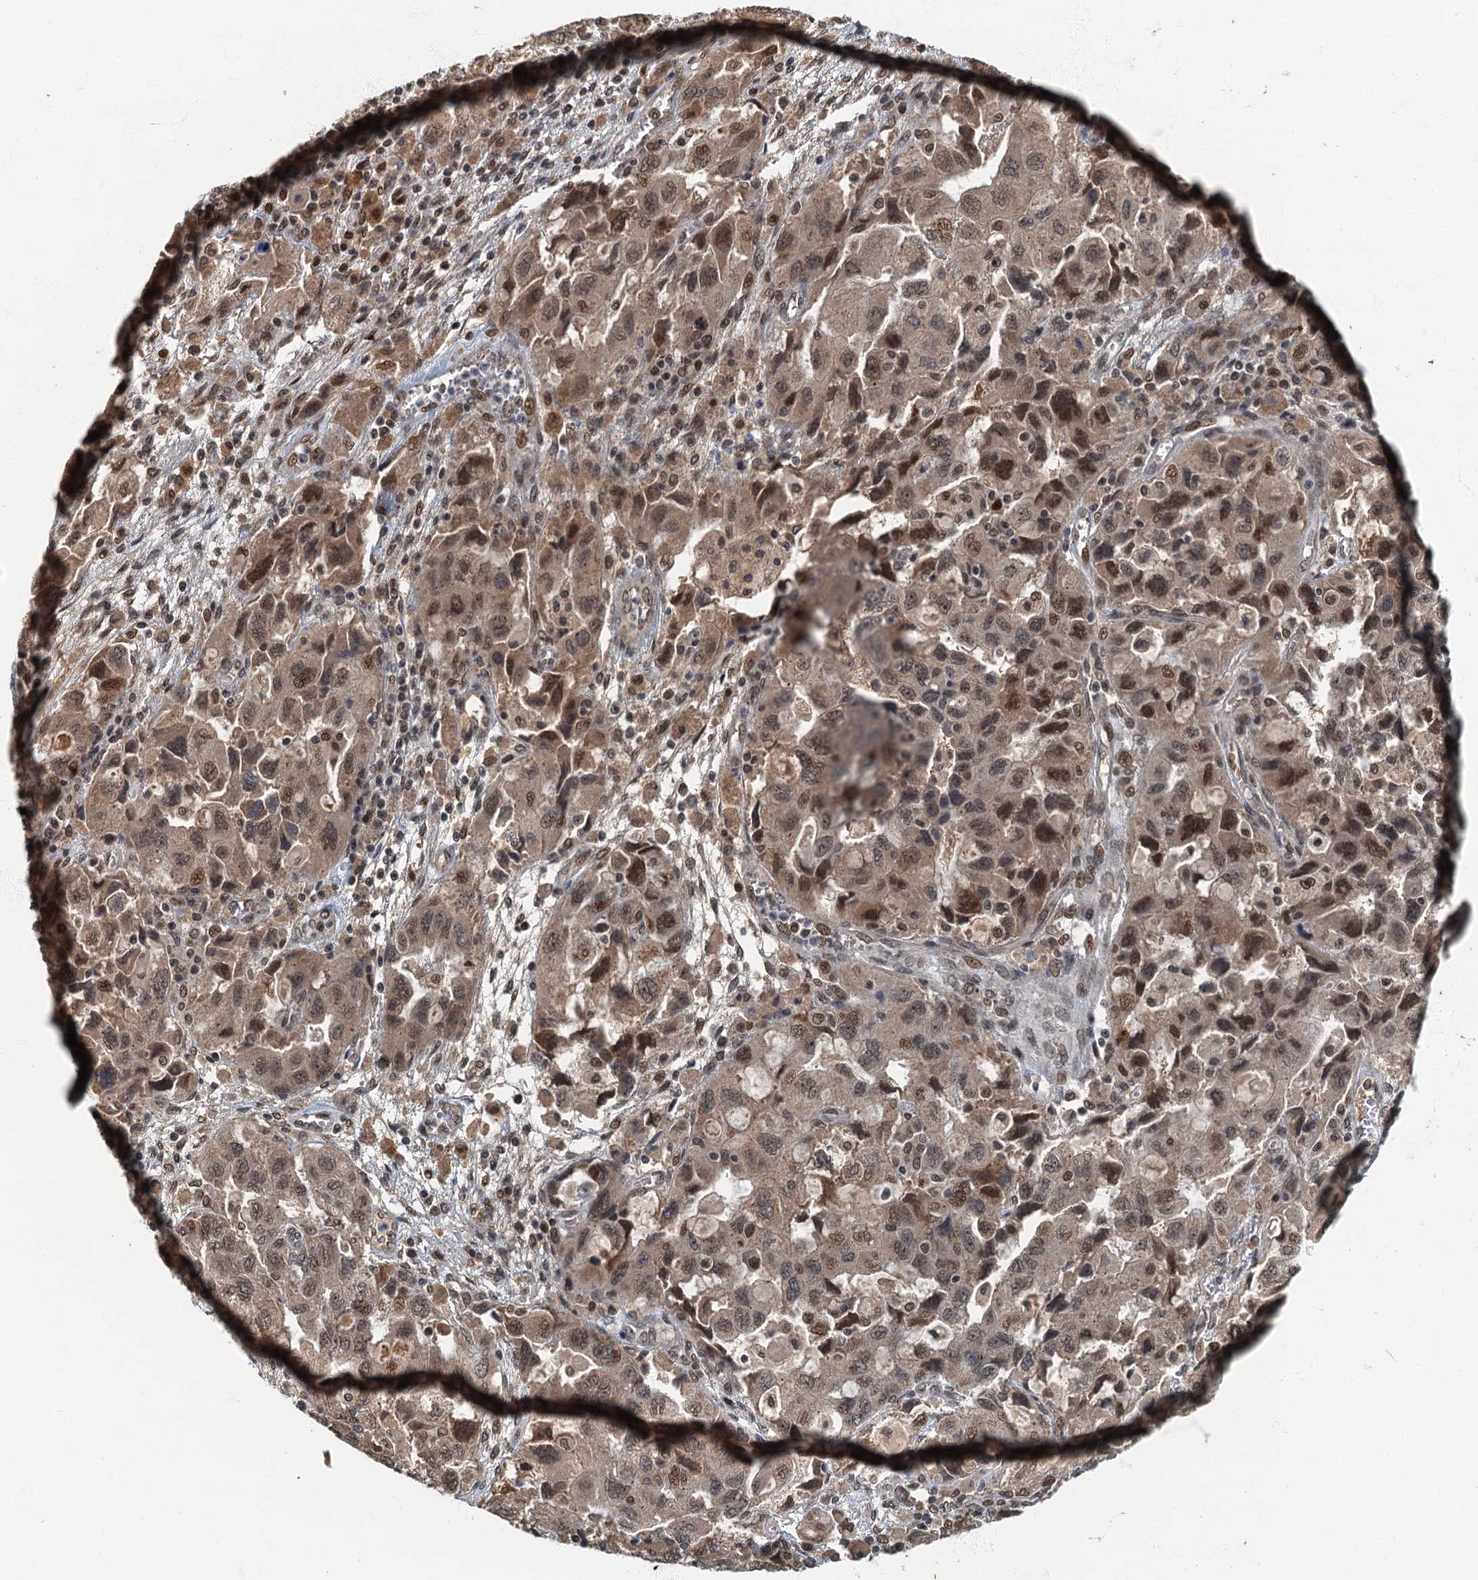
{"staining": {"intensity": "moderate", "quantity": ">75%", "location": "cytoplasmic/membranous,nuclear"}, "tissue": "ovarian cancer", "cell_type": "Tumor cells", "image_type": "cancer", "snomed": [{"axis": "morphology", "description": "Carcinoma, NOS"}, {"axis": "morphology", "description": "Cystadenocarcinoma, serous, NOS"}, {"axis": "topography", "description": "Ovary"}], "caption": "A brown stain shows moderate cytoplasmic/membranous and nuclear positivity of a protein in carcinoma (ovarian) tumor cells. The staining was performed using DAB (3,3'-diaminobenzidine), with brown indicating positive protein expression. Nuclei are stained blue with hematoxylin.", "gene": "CKAP2L", "patient": {"sex": "female", "age": 69}}